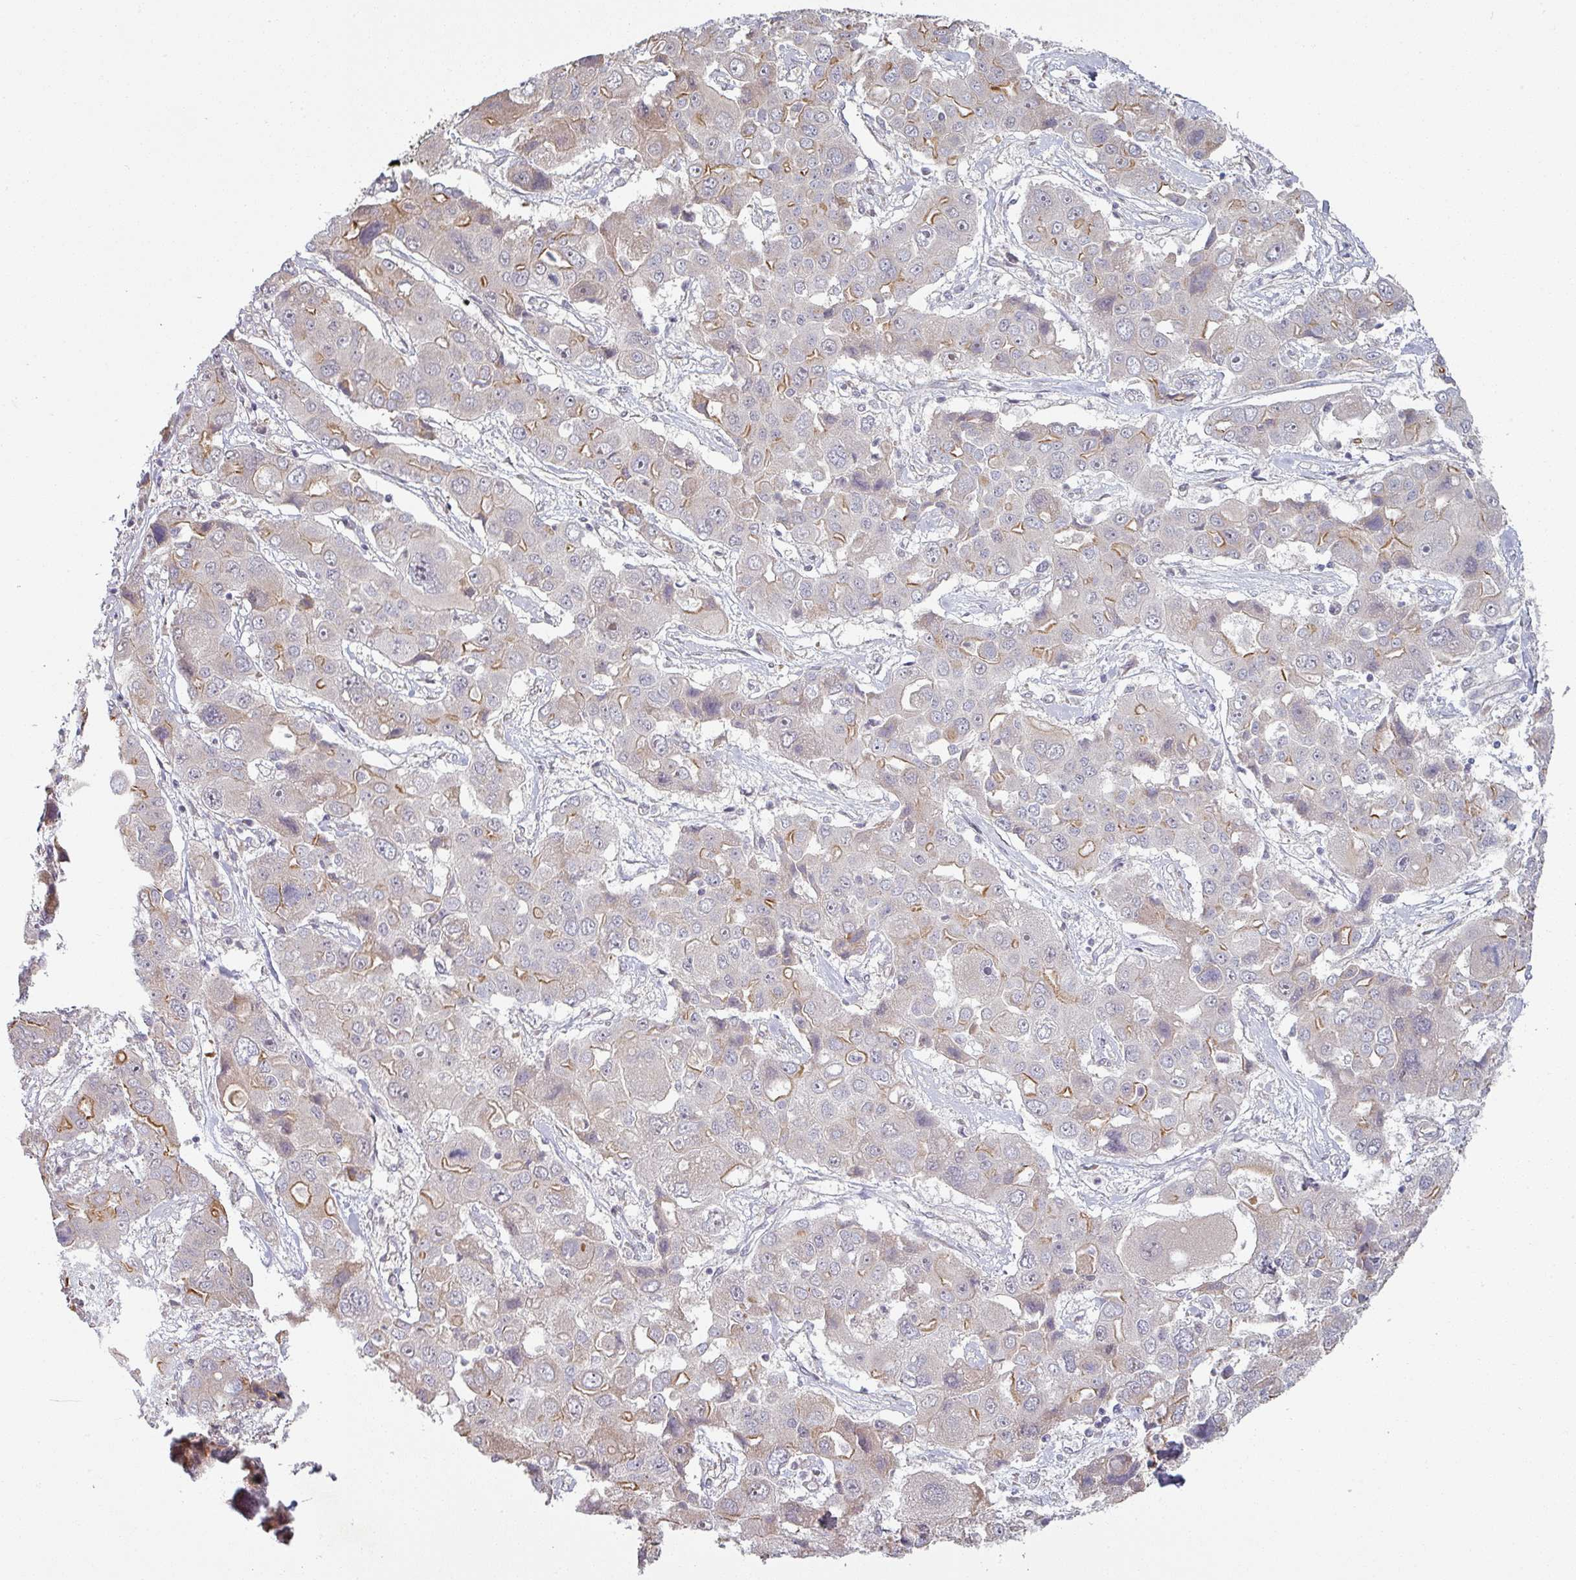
{"staining": {"intensity": "moderate", "quantity": "<25%", "location": "cytoplasmic/membranous"}, "tissue": "liver cancer", "cell_type": "Tumor cells", "image_type": "cancer", "snomed": [{"axis": "morphology", "description": "Cholangiocarcinoma"}, {"axis": "topography", "description": "Liver"}], "caption": "Immunohistochemical staining of liver cancer (cholangiocarcinoma) demonstrates moderate cytoplasmic/membranous protein expression in approximately <25% of tumor cells.", "gene": "PLEKHJ1", "patient": {"sex": "male", "age": 67}}